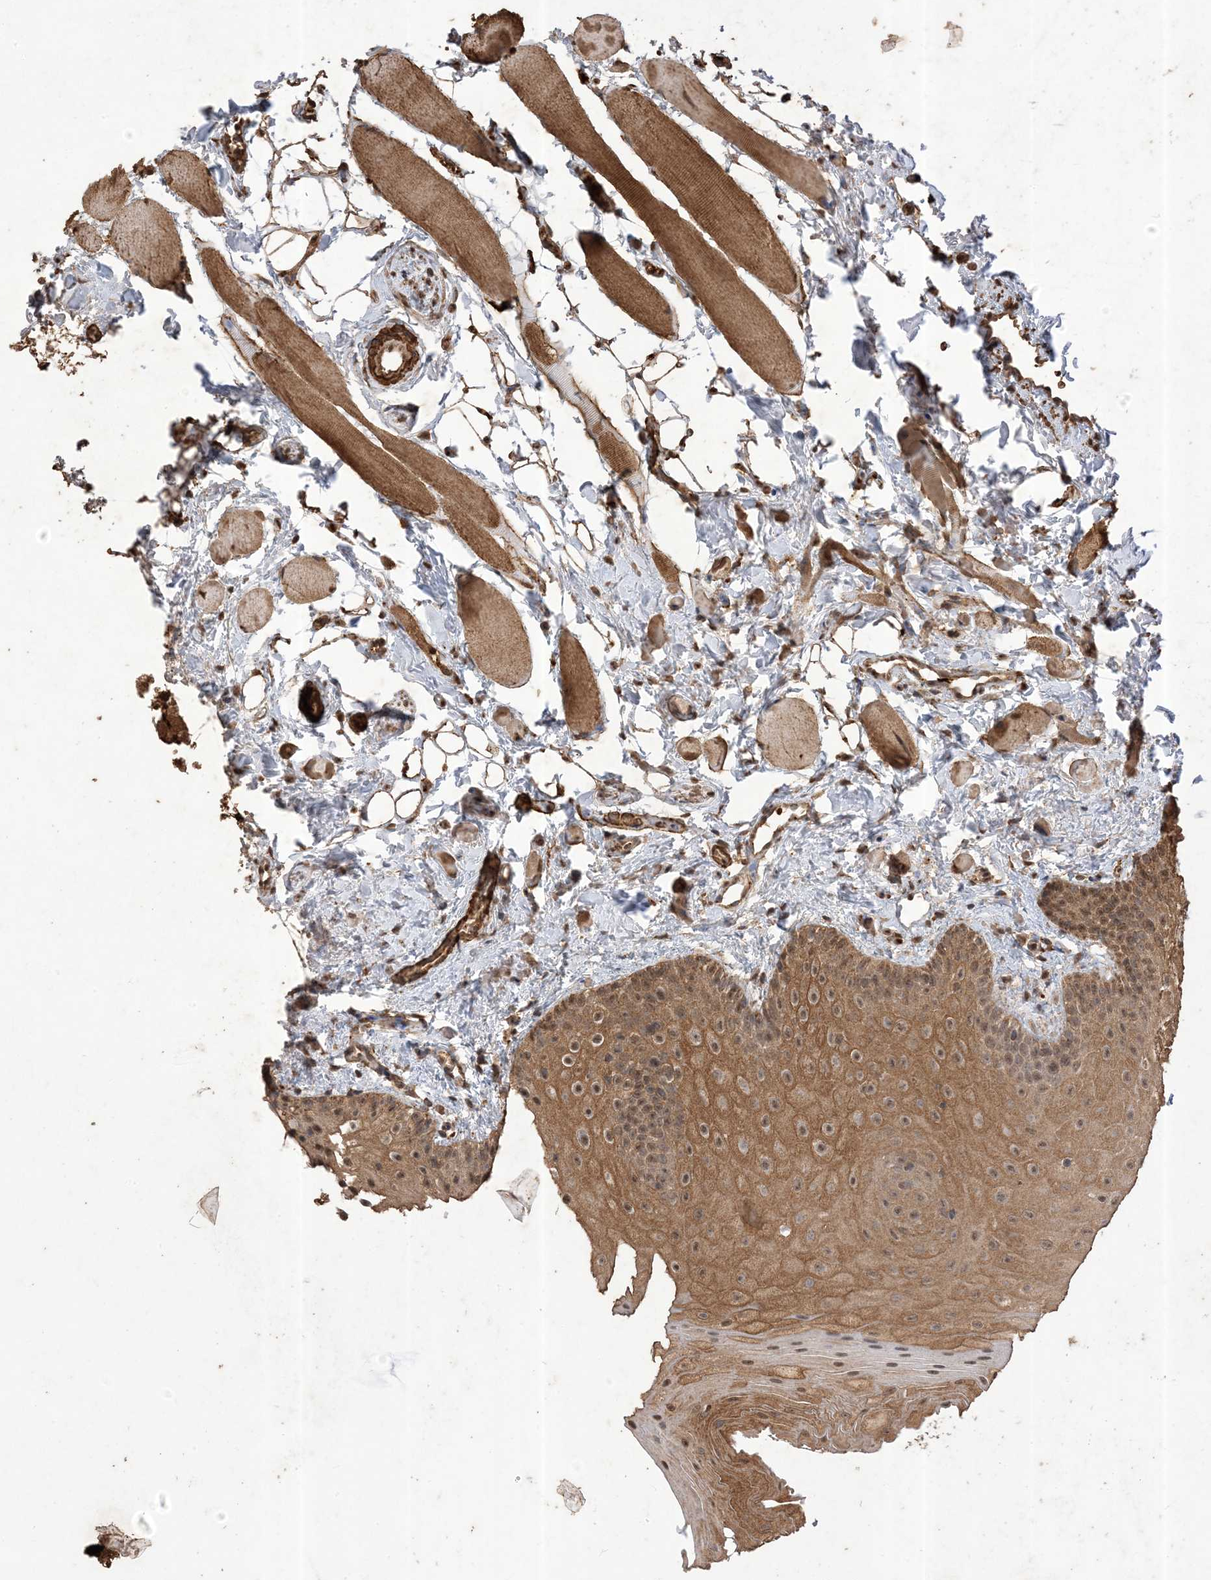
{"staining": {"intensity": "moderate", "quantity": ">75%", "location": "cytoplasmic/membranous,nuclear"}, "tissue": "oral mucosa", "cell_type": "Squamous epithelial cells", "image_type": "normal", "snomed": [{"axis": "morphology", "description": "Normal tissue, NOS"}, {"axis": "topography", "description": "Oral tissue"}], "caption": "A histopathology image of oral mucosa stained for a protein exhibits moderate cytoplasmic/membranous,nuclear brown staining in squamous epithelial cells.", "gene": "HPS4", "patient": {"sex": "male", "age": 28}}